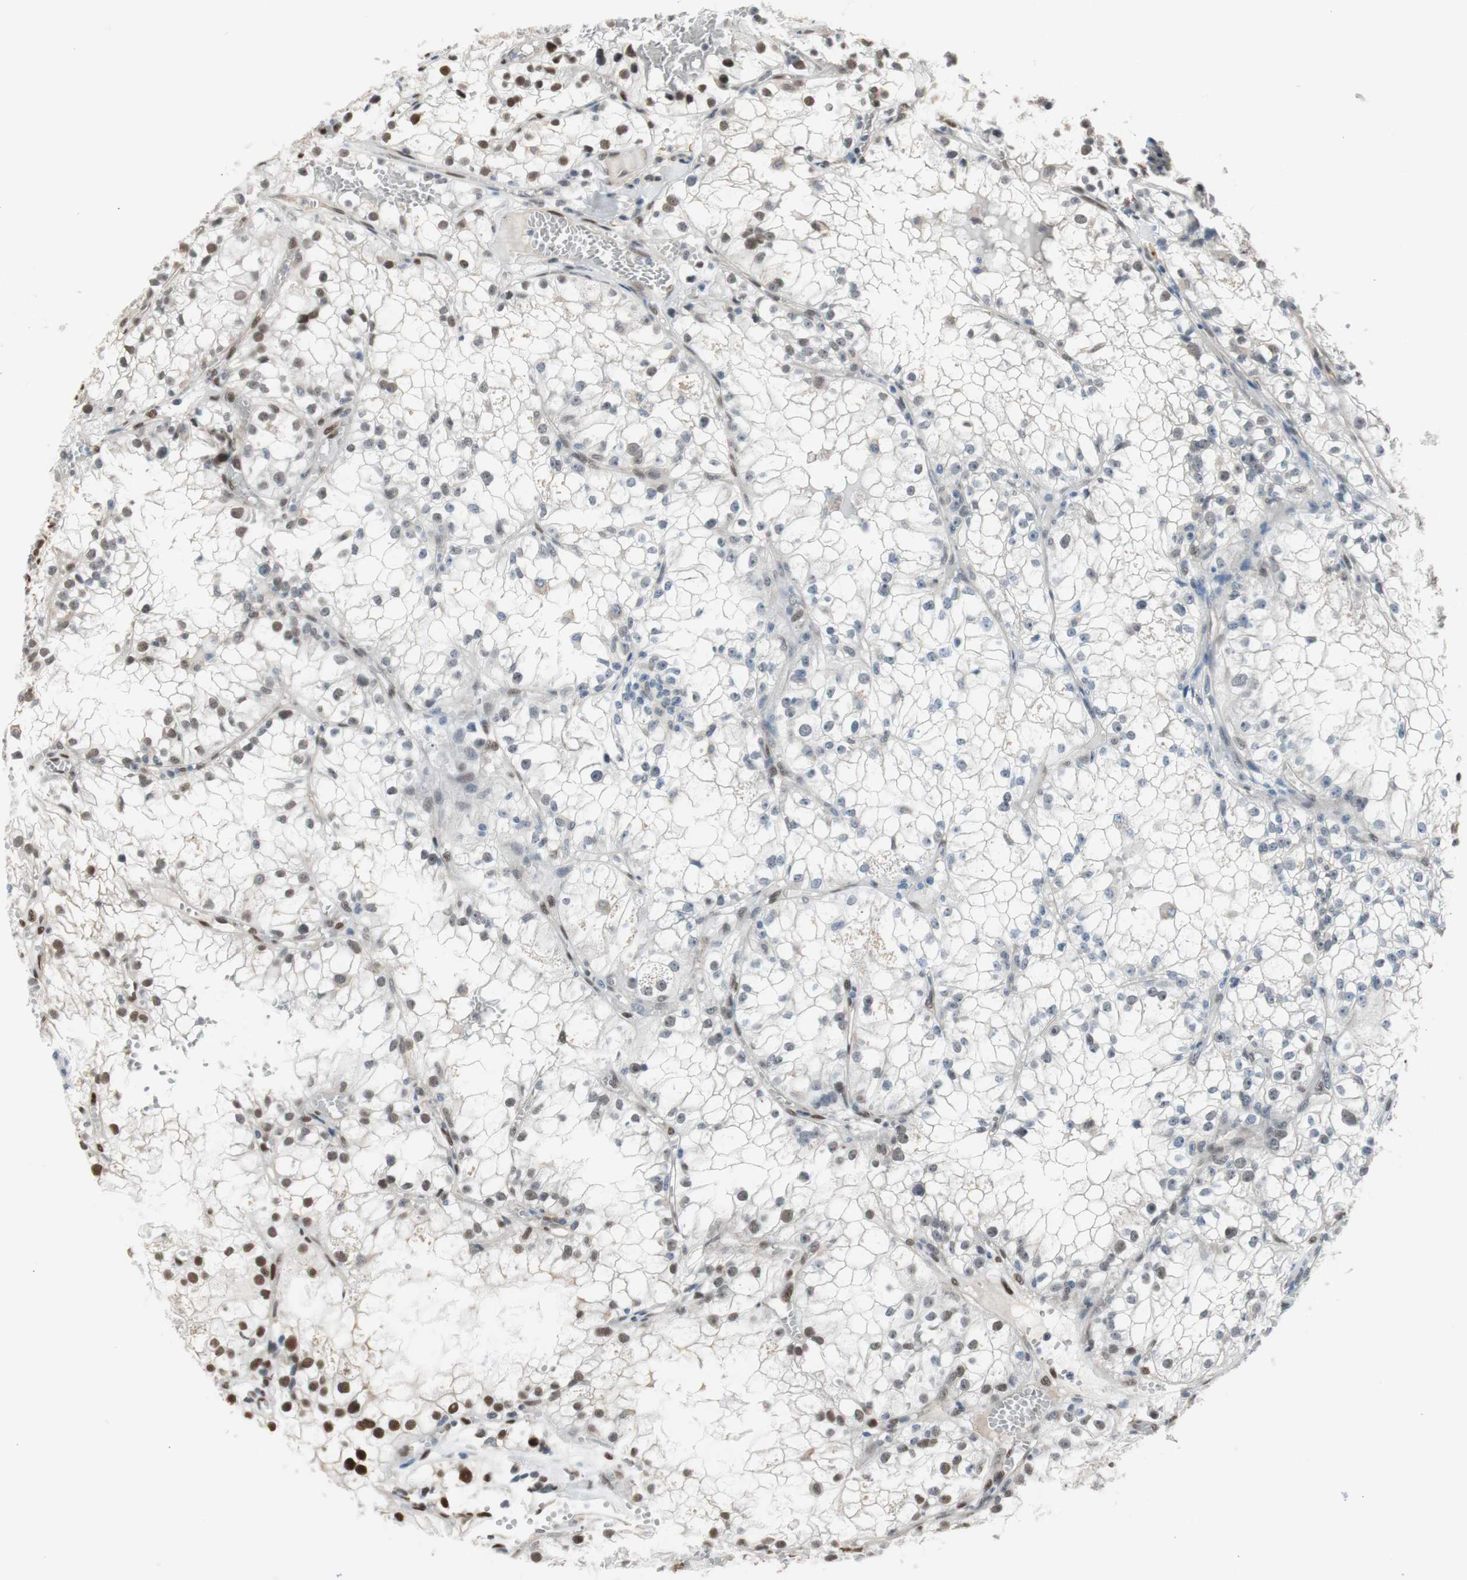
{"staining": {"intensity": "moderate", "quantity": "25%-75%", "location": "nuclear"}, "tissue": "renal cancer", "cell_type": "Tumor cells", "image_type": "cancer", "snomed": [{"axis": "morphology", "description": "Adenocarcinoma, NOS"}, {"axis": "topography", "description": "Kidney"}], "caption": "Immunohistochemistry (DAB) staining of adenocarcinoma (renal) shows moderate nuclear protein positivity in about 25%-75% of tumor cells.", "gene": "PML", "patient": {"sex": "male", "age": 56}}